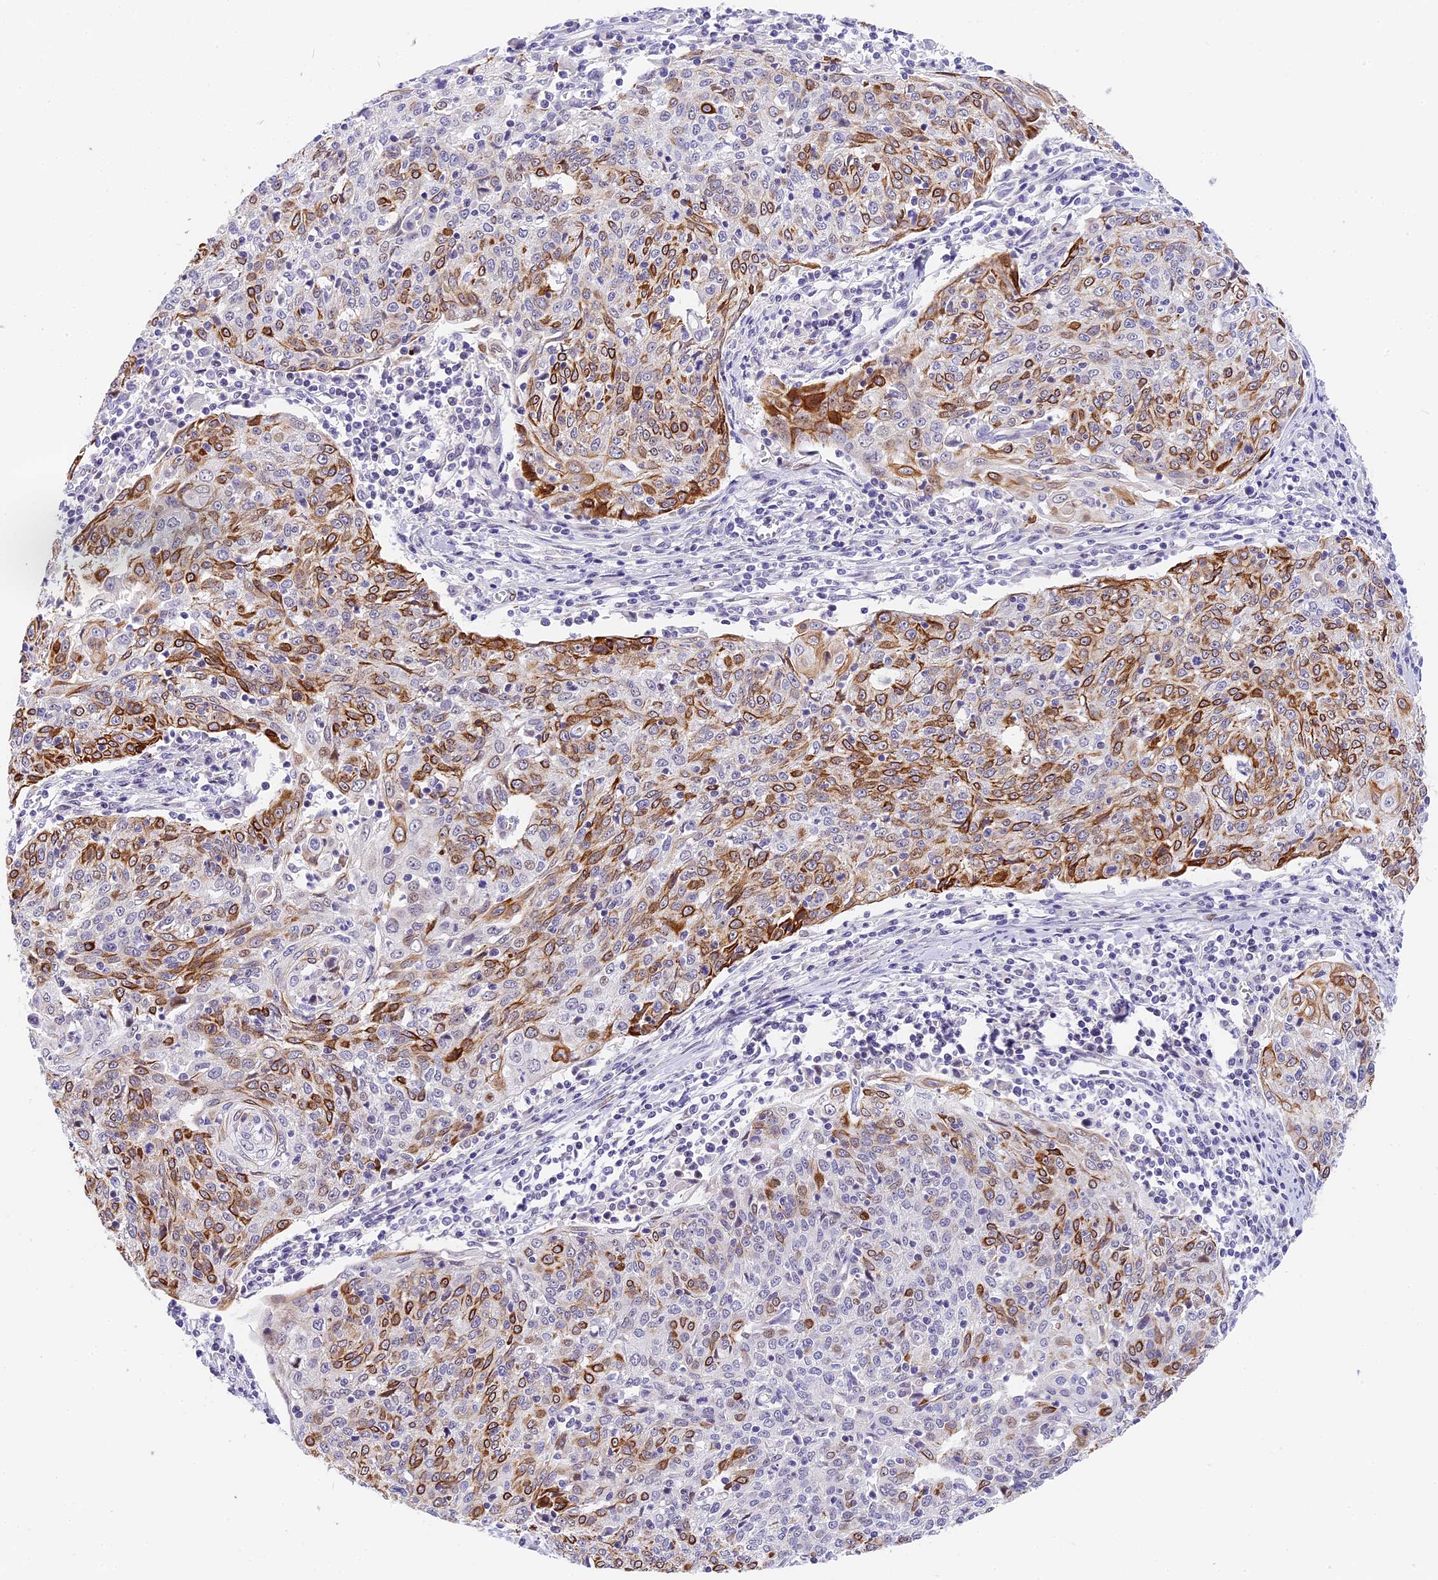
{"staining": {"intensity": "strong", "quantity": "25%-75%", "location": "cytoplasmic/membranous"}, "tissue": "cervical cancer", "cell_type": "Tumor cells", "image_type": "cancer", "snomed": [{"axis": "morphology", "description": "Squamous cell carcinoma, NOS"}, {"axis": "topography", "description": "Cervix"}], "caption": "This photomicrograph demonstrates IHC staining of human cervical squamous cell carcinoma, with high strong cytoplasmic/membranous positivity in approximately 25%-75% of tumor cells.", "gene": "MIDN", "patient": {"sex": "female", "age": 48}}